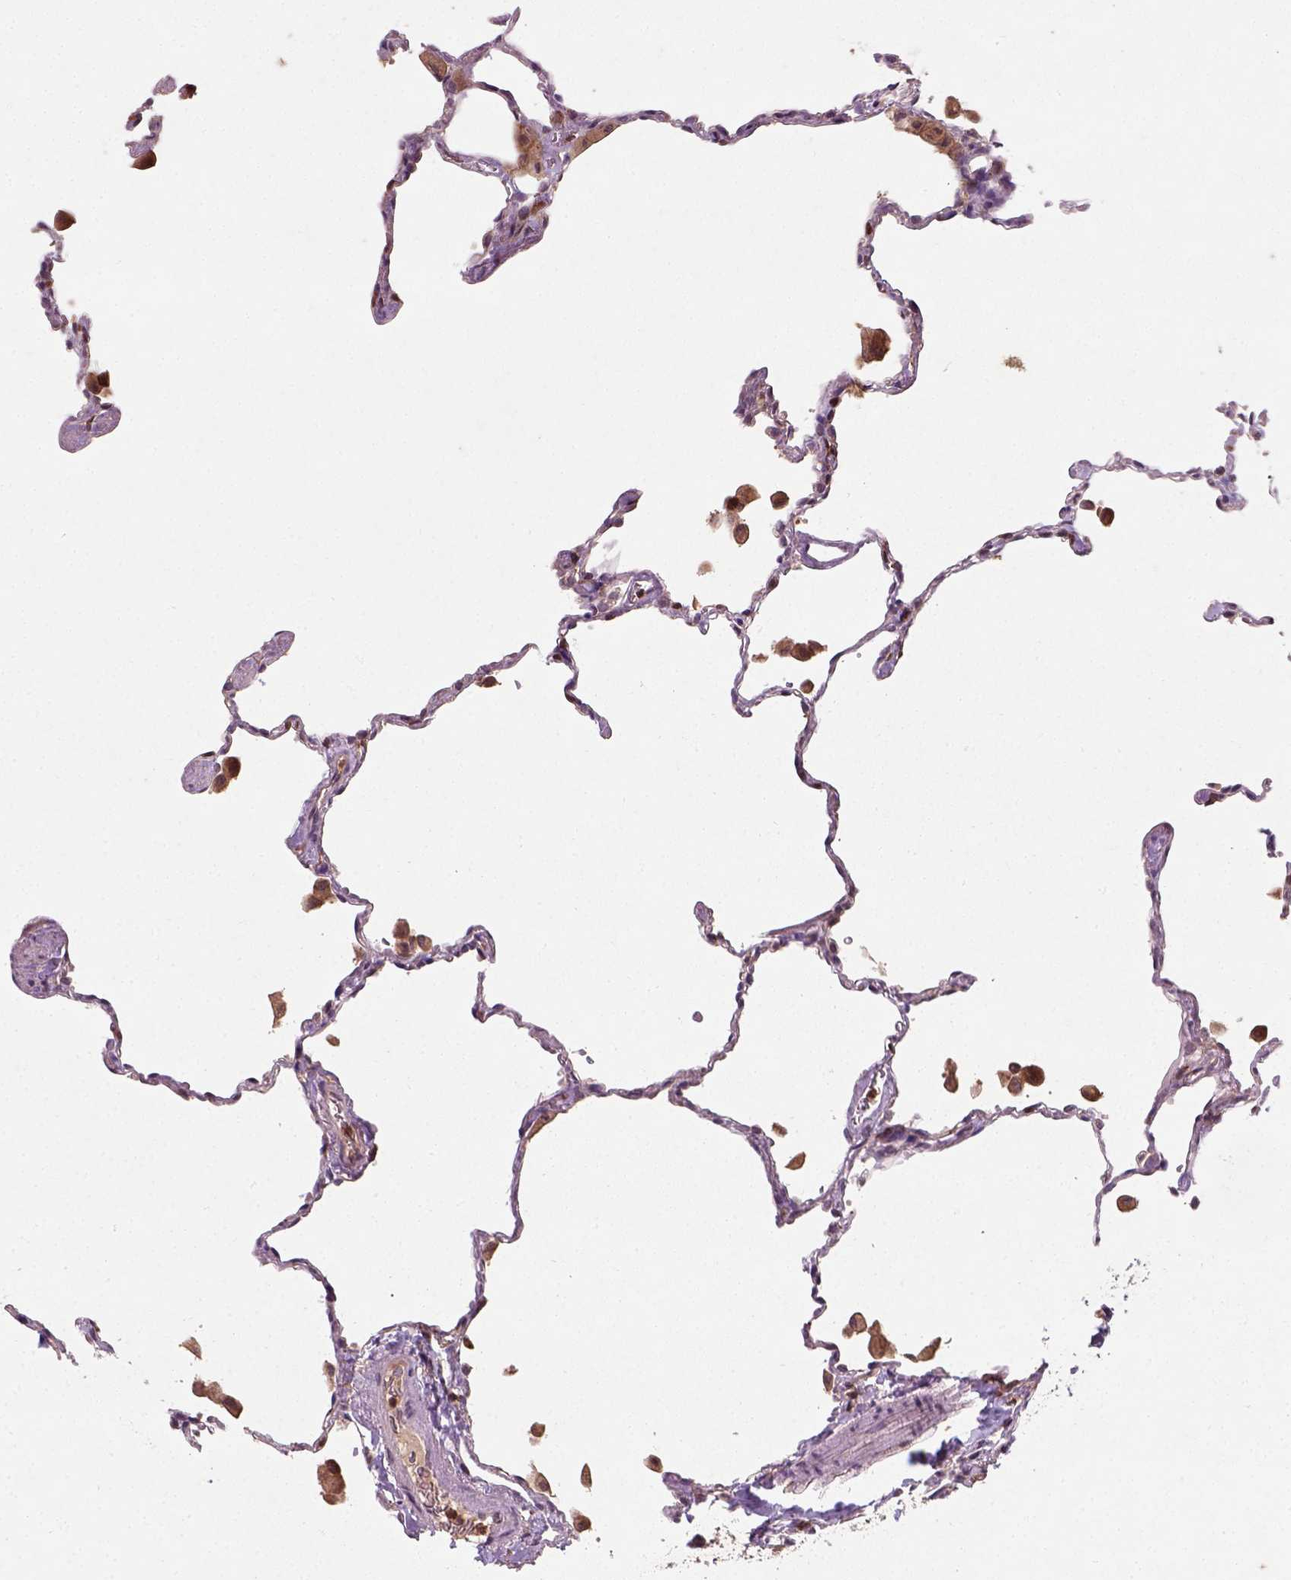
{"staining": {"intensity": "weak", "quantity": ">75%", "location": "cytoplasmic/membranous"}, "tissue": "lung", "cell_type": "Alveolar cells", "image_type": "normal", "snomed": [{"axis": "morphology", "description": "Normal tissue, NOS"}, {"axis": "topography", "description": "Lung"}], "caption": "Immunohistochemistry (IHC) histopathology image of normal lung: lung stained using immunohistochemistry (IHC) demonstrates low levels of weak protein expression localized specifically in the cytoplasmic/membranous of alveolar cells, appearing as a cytoplasmic/membranous brown color.", "gene": "CAMKK1", "patient": {"sex": "female", "age": 47}}